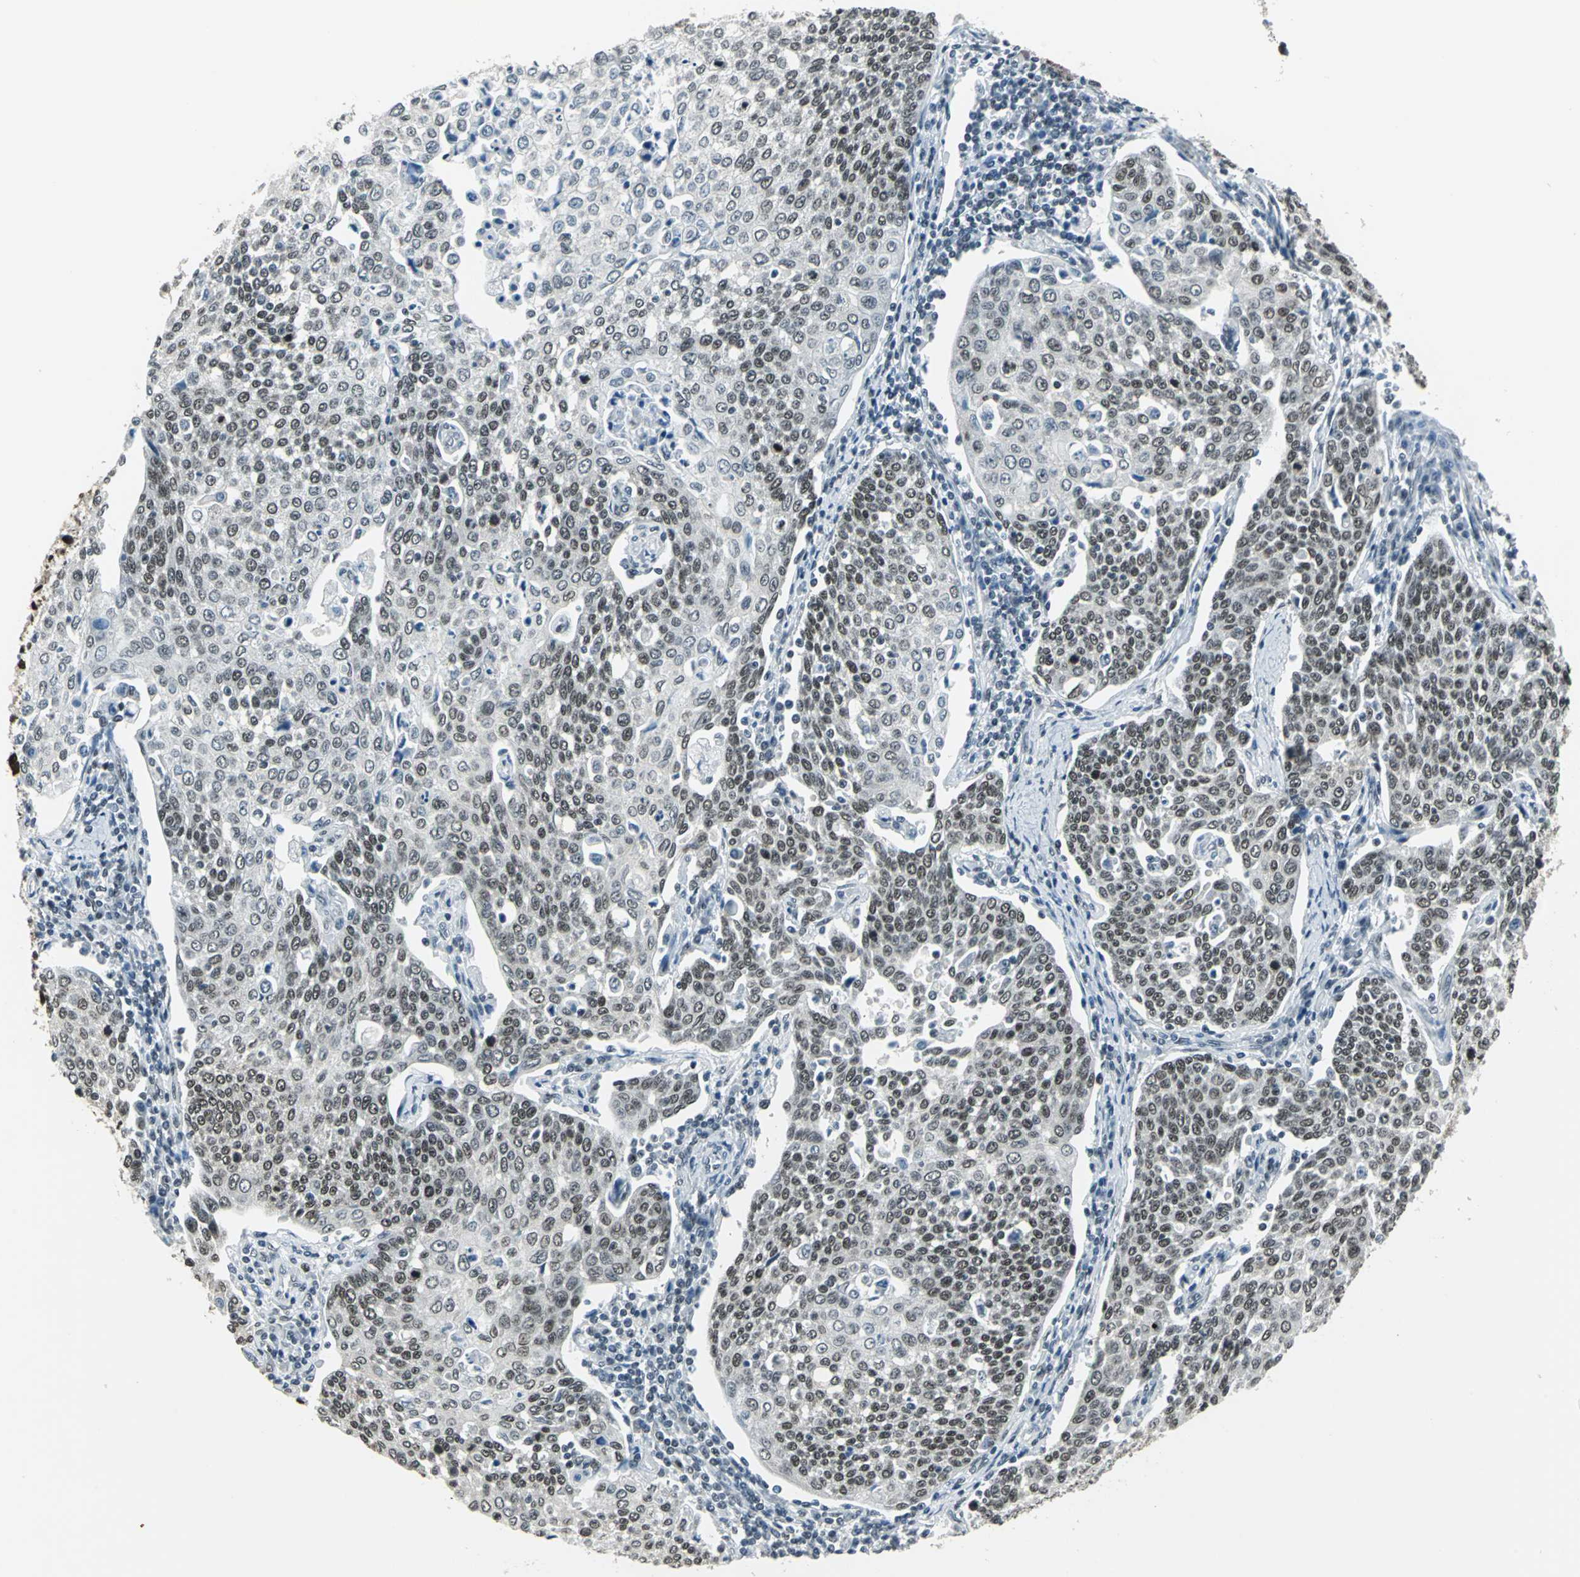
{"staining": {"intensity": "moderate", "quantity": ">75%", "location": "nuclear"}, "tissue": "cervical cancer", "cell_type": "Tumor cells", "image_type": "cancer", "snomed": [{"axis": "morphology", "description": "Squamous cell carcinoma, NOS"}, {"axis": "topography", "description": "Cervix"}], "caption": "This histopathology image shows immunohistochemistry staining of human cervical cancer, with medium moderate nuclear staining in approximately >75% of tumor cells.", "gene": "ADNP", "patient": {"sex": "female", "age": 34}}